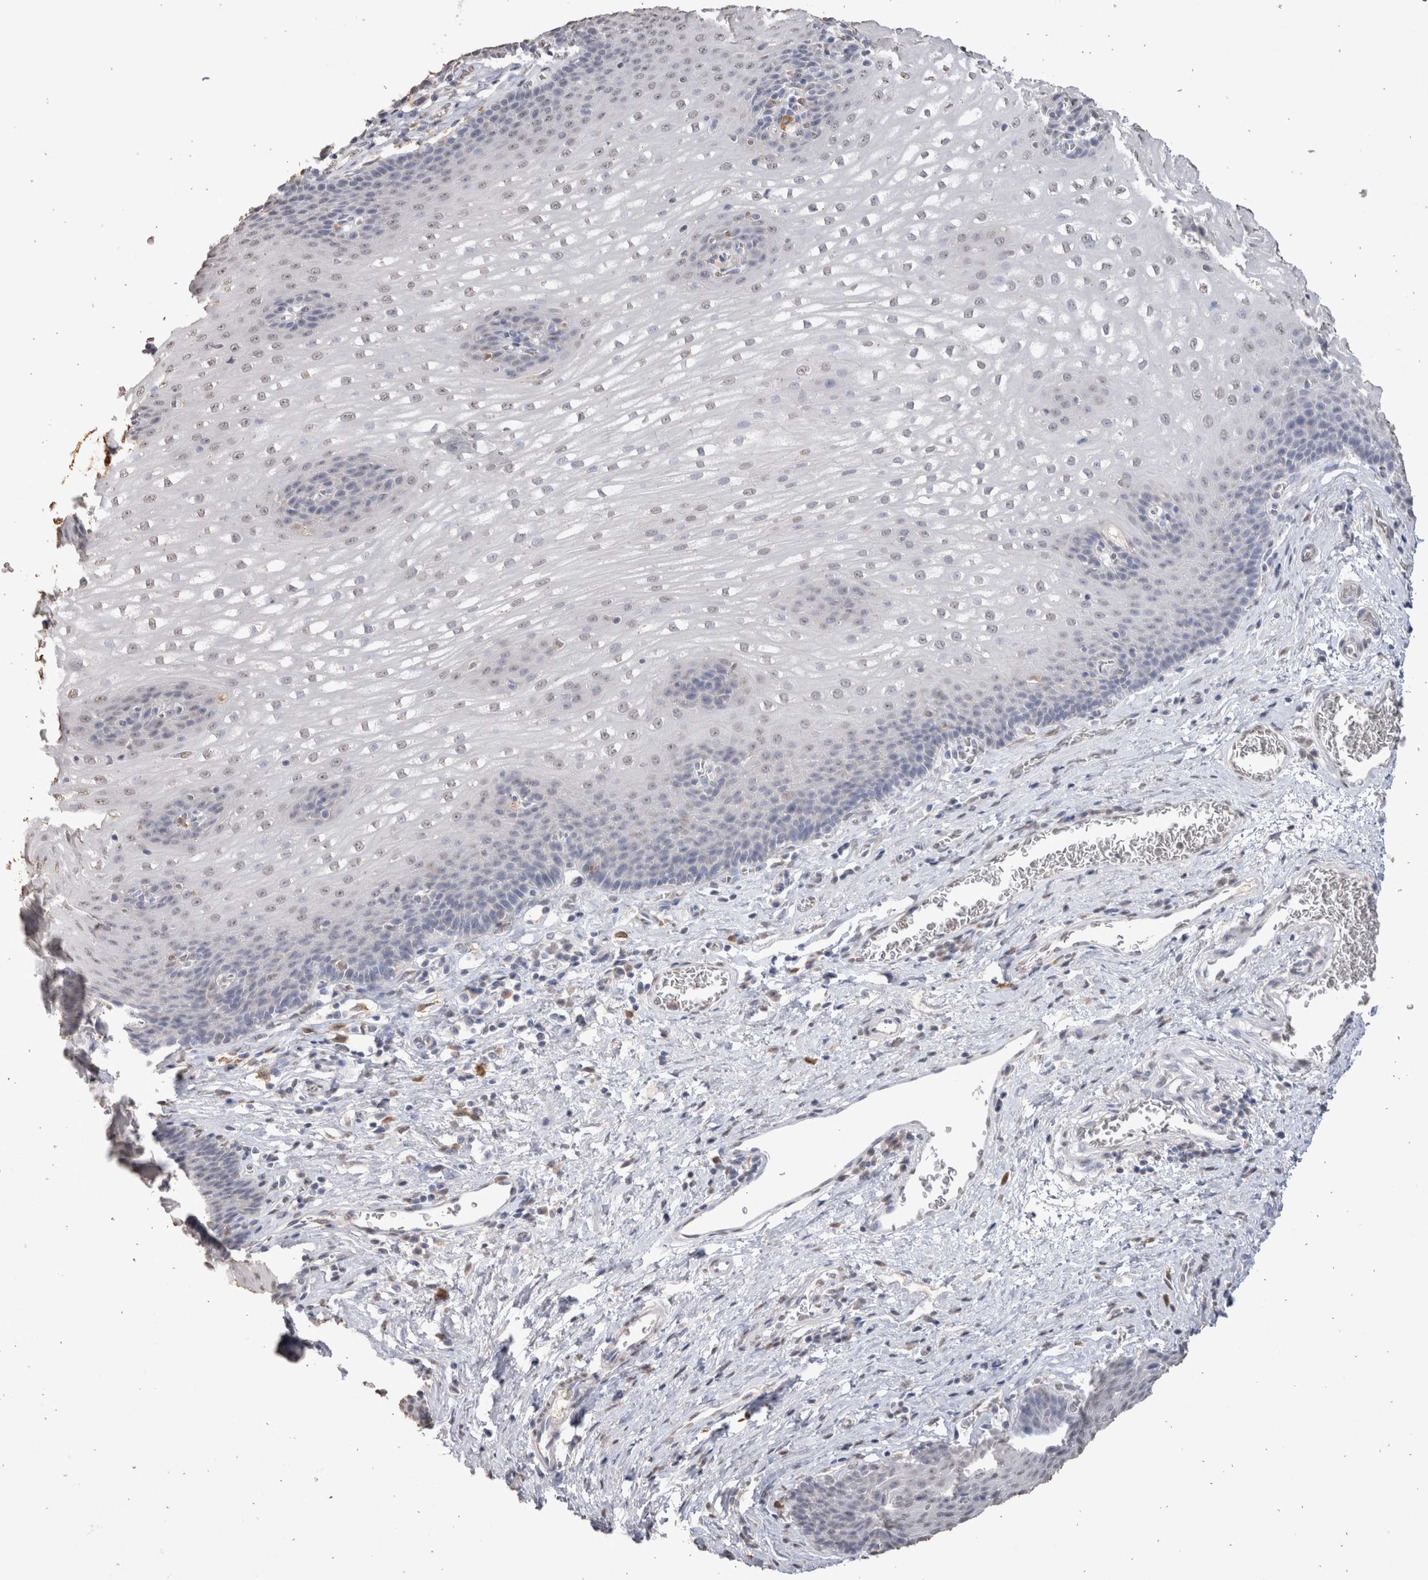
{"staining": {"intensity": "negative", "quantity": "none", "location": "none"}, "tissue": "esophagus", "cell_type": "Squamous epithelial cells", "image_type": "normal", "snomed": [{"axis": "morphology", "description": "Normal tissue, NOS"}, {"axis": "topography", "description": "Esophagus"}], "caption": "IHC micrograph of unremarkable human esophagus stained for a protein (brown), which exhibits no staining in squamous epithelial cells.", "gene": "LGALS2", "patient": {"sex": "male", "age": 48}}